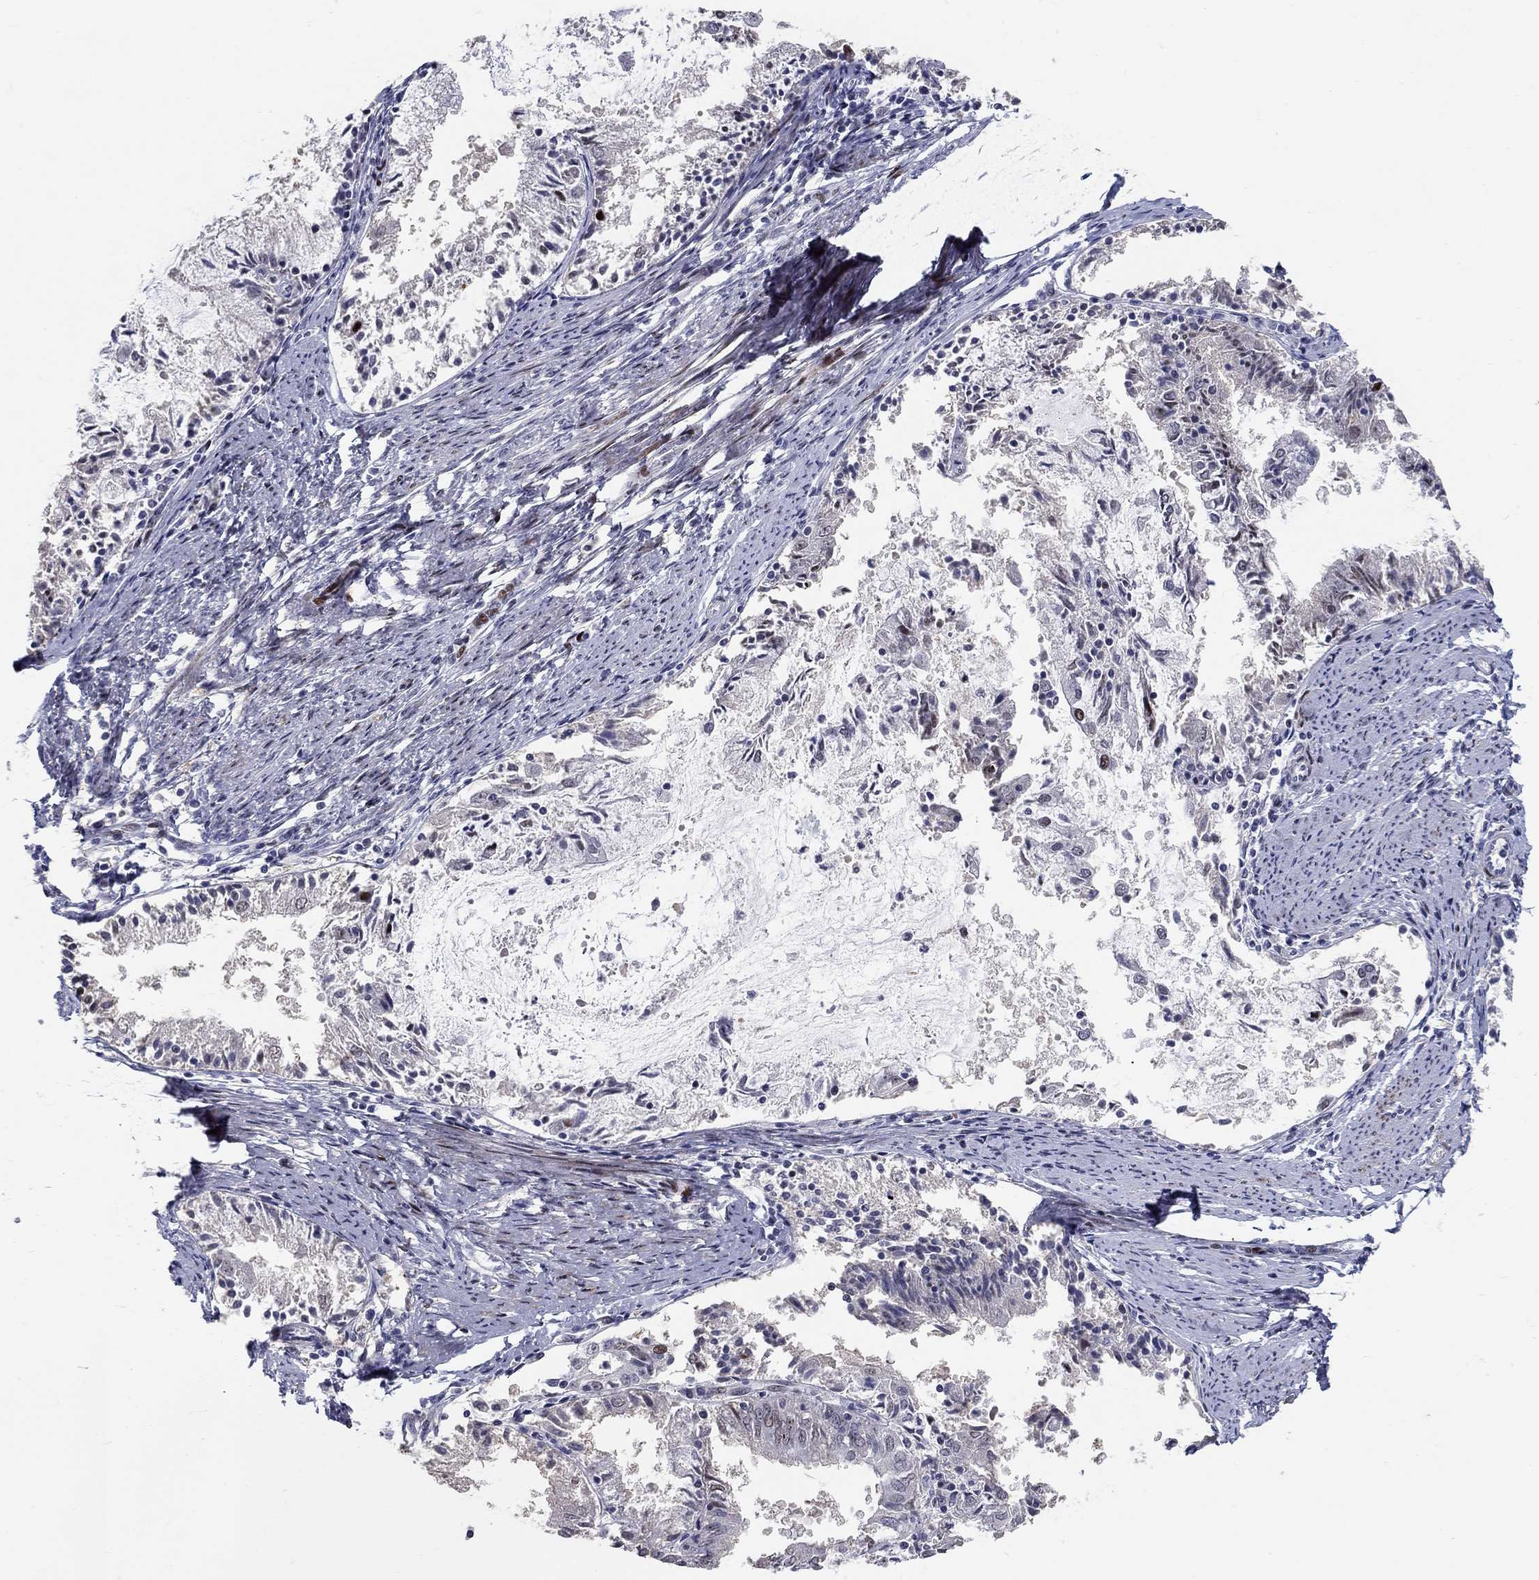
{"staining": {"intensity": "strong", "quantity": "<25%", "location": "nuclear"}, "tissue": "endometrial cancer", "cell_type": "Tumor cells", "image_type": "cancer", "snomed": [{"axis": "morphology", "description": "Adenocarcinoma, NOS"}, {"axis": "topography", "description": "Endometrium"}], "caption": "The photomicrograph reveals immunohistochemical staining of endometrial adenocarcinoma. There is strong nuclear staining is appreciated in about <25% of tumor cells. (IHC, brightfield microscopy, high magnification).", "gene": "RAPGEF5", "patient": {"sex": "female", "age": 57}}